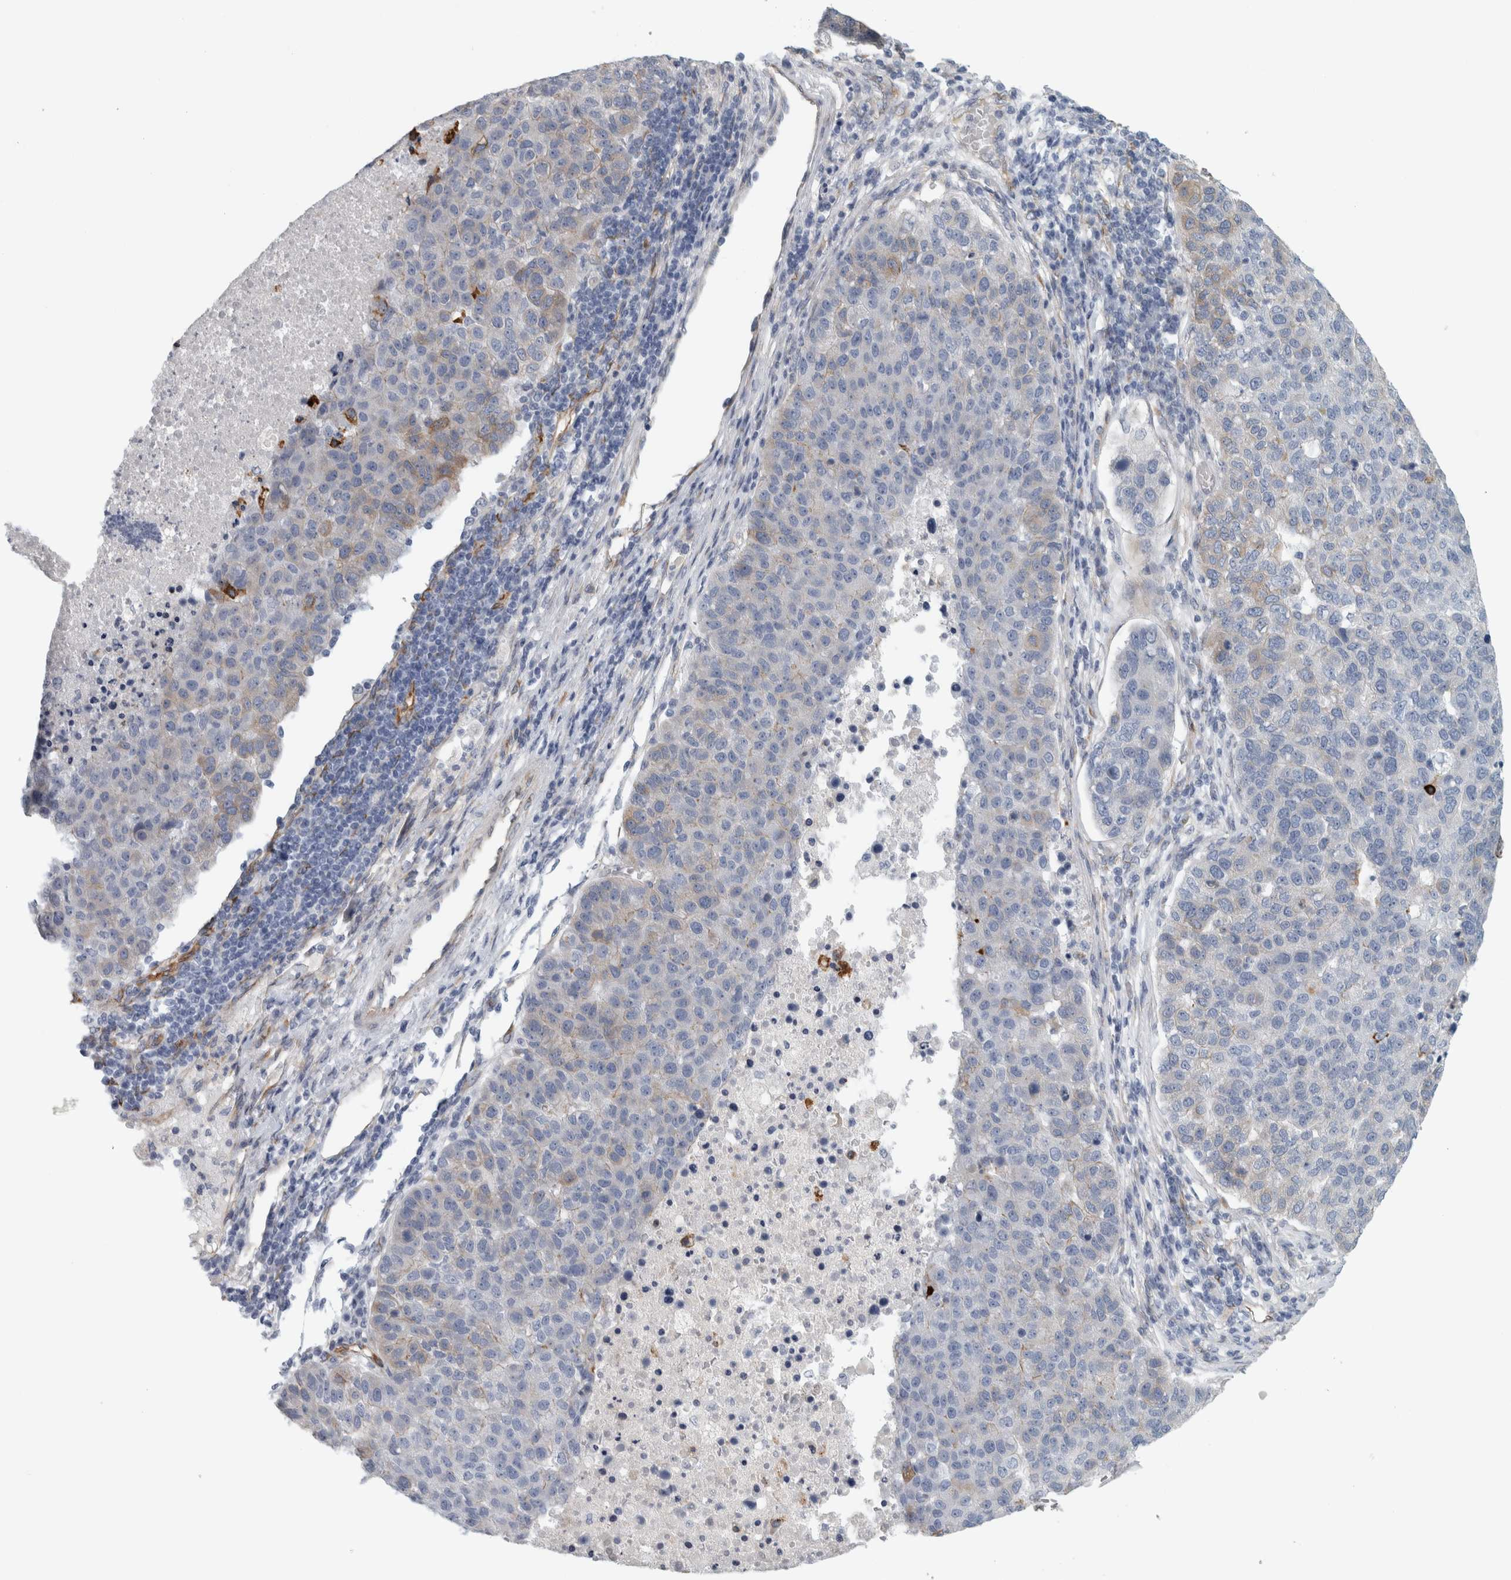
{"staining": {"intensity": "weak", "quantity": "<25%", "location": "cytoplasmic/membranous"}, "tissue": "pancreatic cancer", "cell_type": "Tumor cells", "image_type": "cancer", "snomed": [{"axis": "morphology", "description": "Adenocarcinoma, NOS"}, {"axis": "topography", "description": "Pancreas"}], "caption": "Image shows no significant protein expression in tumor cells of pancreatic adenocarcinoma.", "gene": "B3GNT3", "patient": {"sex": "female", "age": 61}}